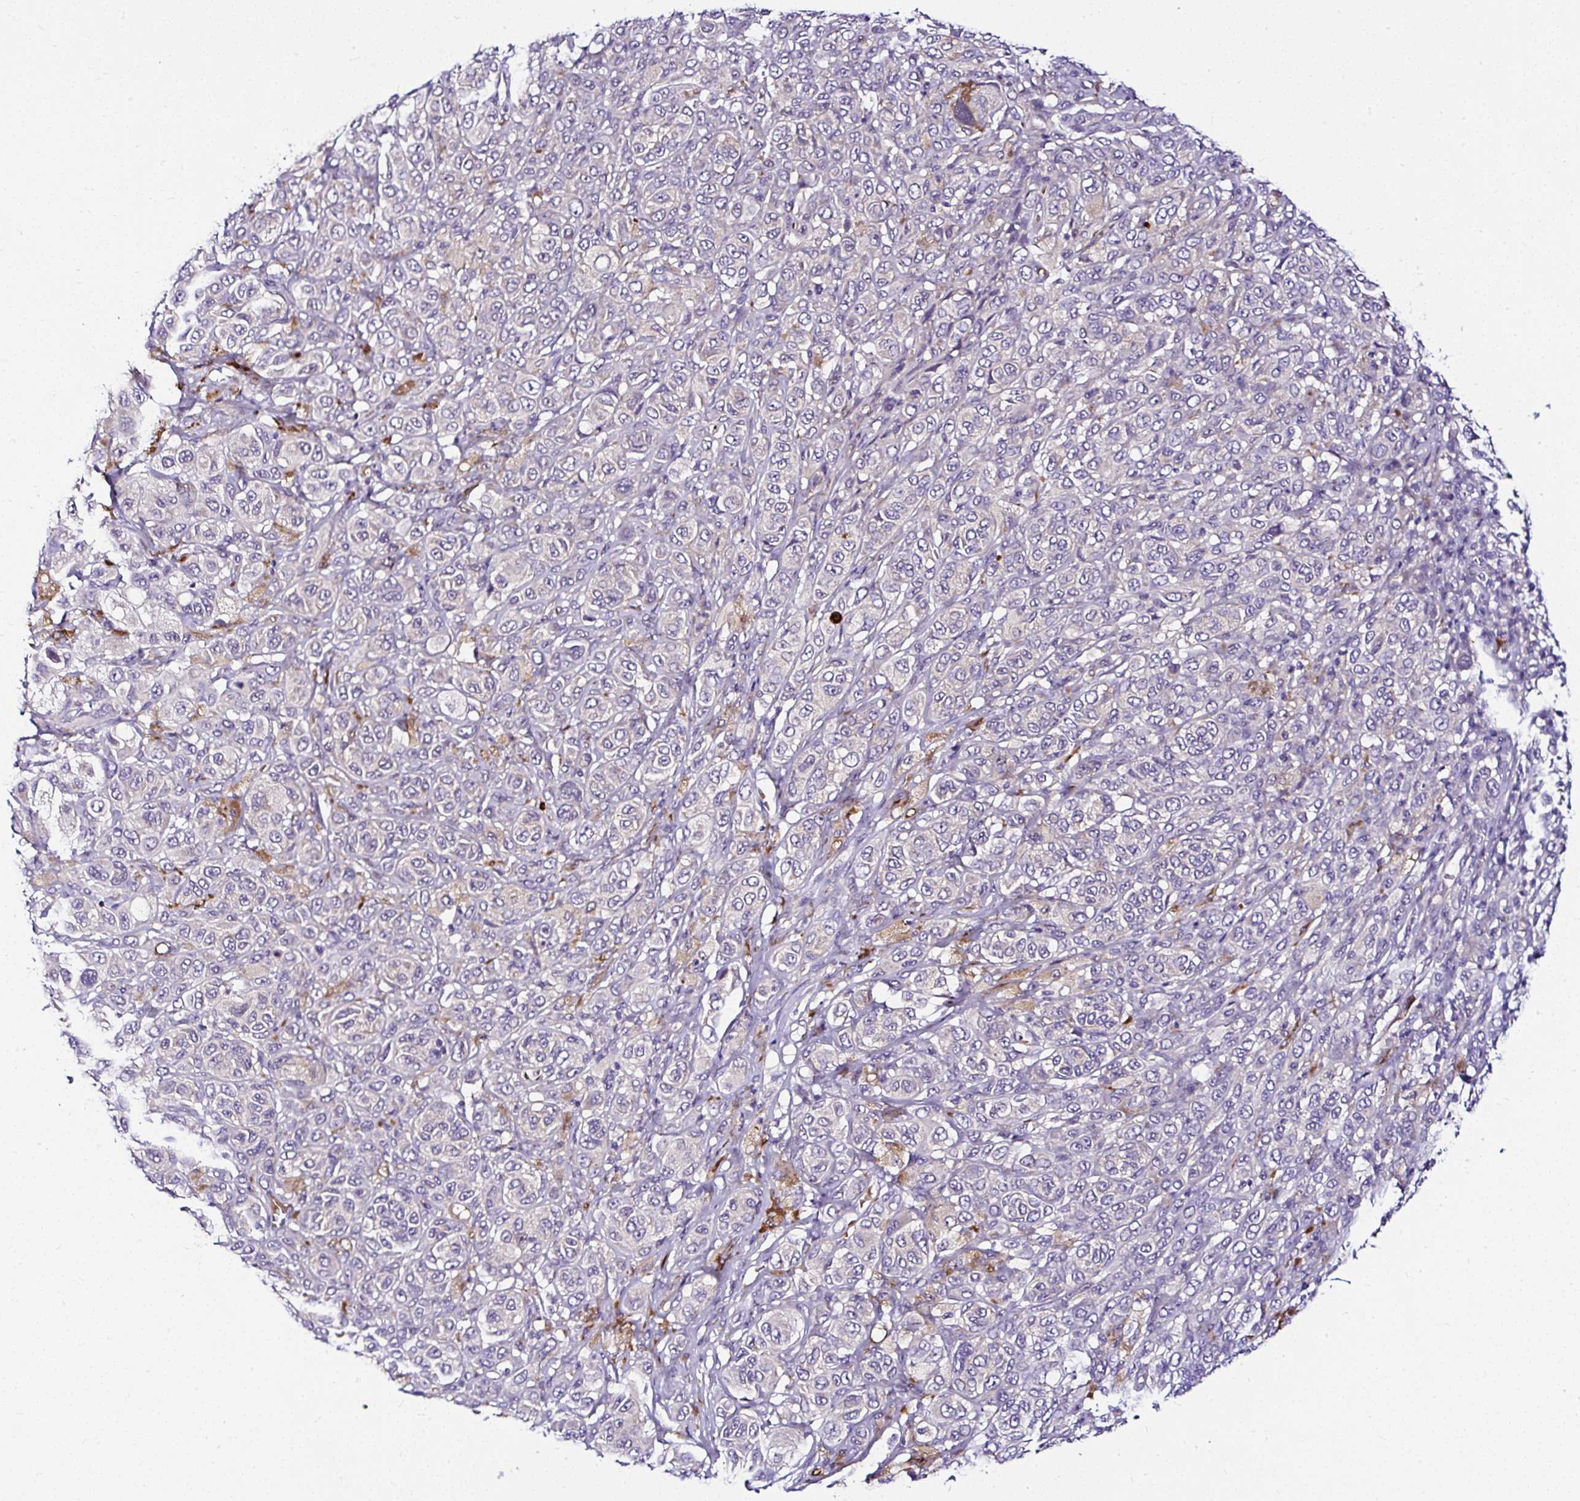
{"staining": {"intensity": "negative", "quantity": "none", "location": "none"}, "tissue": "melanoma", "cell_type": "Tumor cells", "image_type": "cancer", "snomed": [{"axis": "morphology", "description": "Malignant melanoma, NOS"}, {"axis": "topography", "description": "Skin"}], "caption": "Malignant melanoma was stained to show a protein in brown. There is no significant positivity in tumor cells. The staining was performed using DAB (3,3'-diaminobenzidine) to visualize the protein expression in brown, while the nuclei were stained in blue with hematoxylin (Magnification: 20x).", "gene": "DEPDC5", "patient": {"sex": "male", "age": 42}}